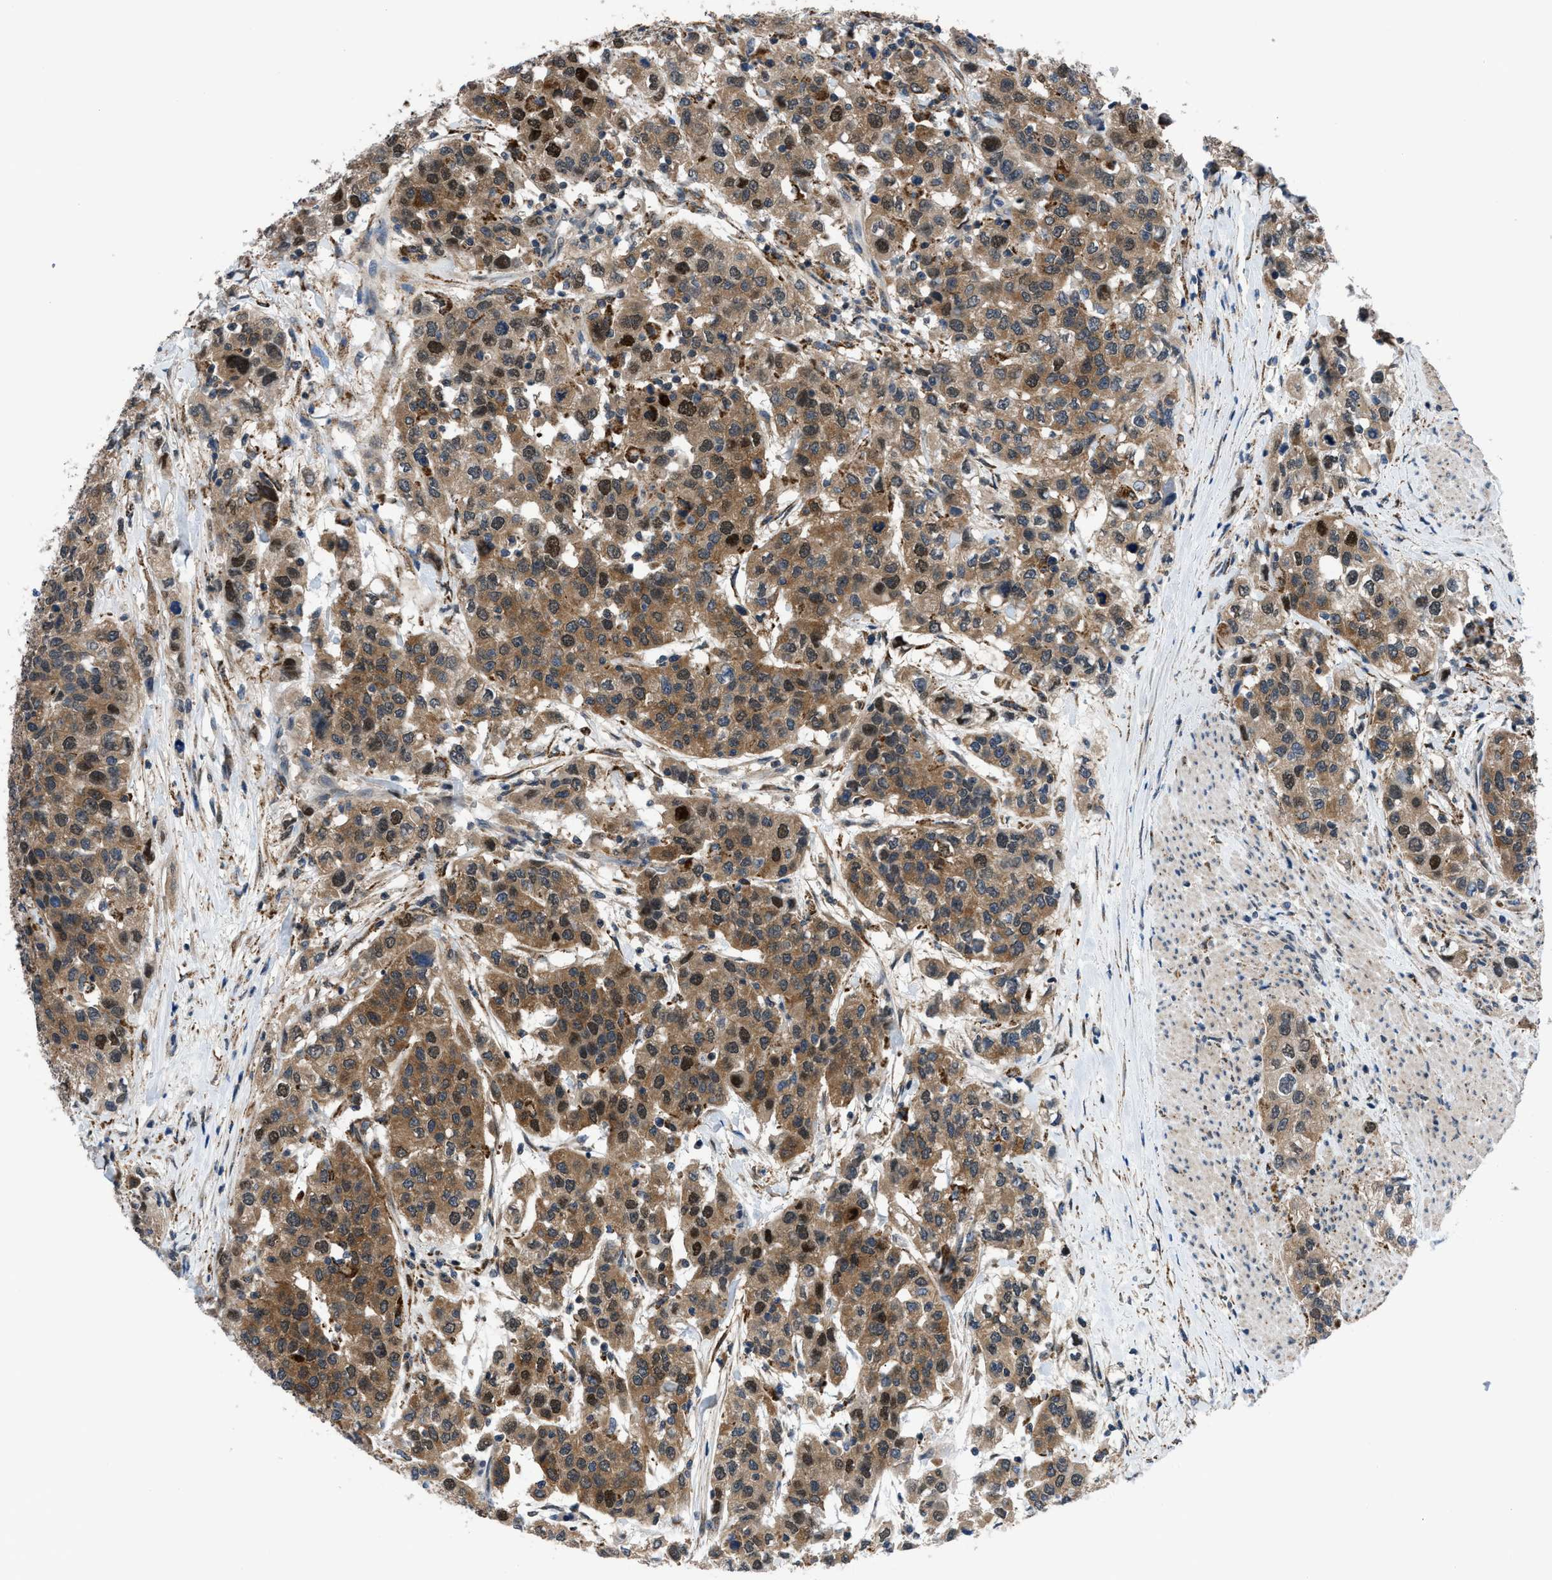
{"staining": {"intensity": "moderate", "quantity": ">75%", "location": "cytoplasmic/membranous,nuclear"}, "tissue": "urothelial cancer", "cell_type": "Tumor cells", "image_type": "cancer", "snomed": [{"axis": "morphology", "description": "Urothelial carcinoma, High grade"}, {"axis": "topography", "description": "Urinary bladder"}], "caption": "Tumor cells exhibit medium levels of moderate cytoplasmic/membranous and nuclear expression in about >75% of cells in human high-grade urothelial carcinoma.", "gene": "TMEM45B", "patient": {"sex": "female", "age": 80}}